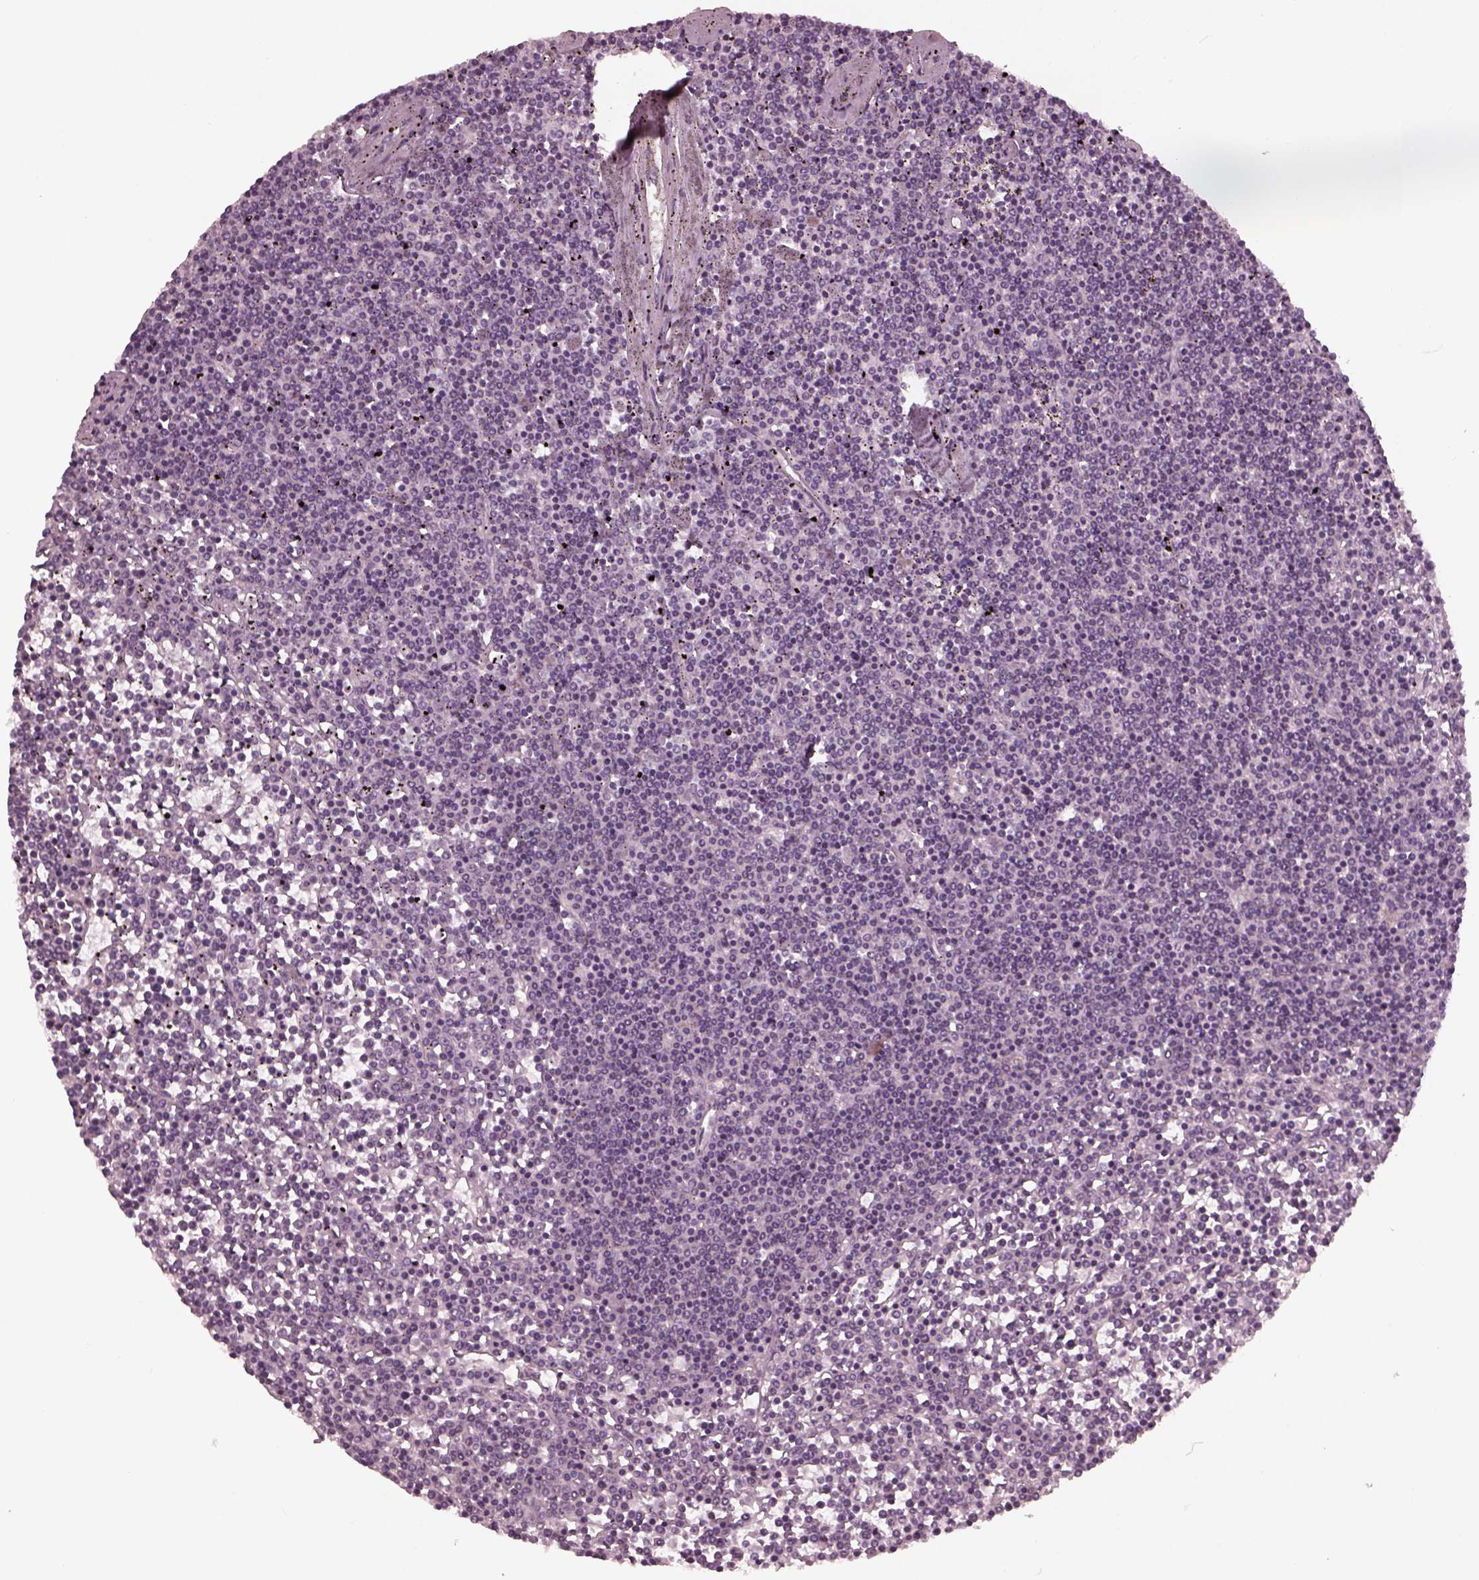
{"staining": {"intensity": "negative", "quantity": "none", "location": "none"}, "tissue": "lymphoma", "cell_type": "Tumor cells", "image_type": "cancer", "snomed": [{"axis": "morphology", "description": "Malignant lymphoma, non-Hodgkin's type, Low grade"}, {"axis": "topography", "description": "Spleen"}], "caption": "A histopathology image of lymphoma stained for a protein displays no brown staining in tumor cells.", "gene": "YY2", "patient": {"sex": "female", "age": 19}}